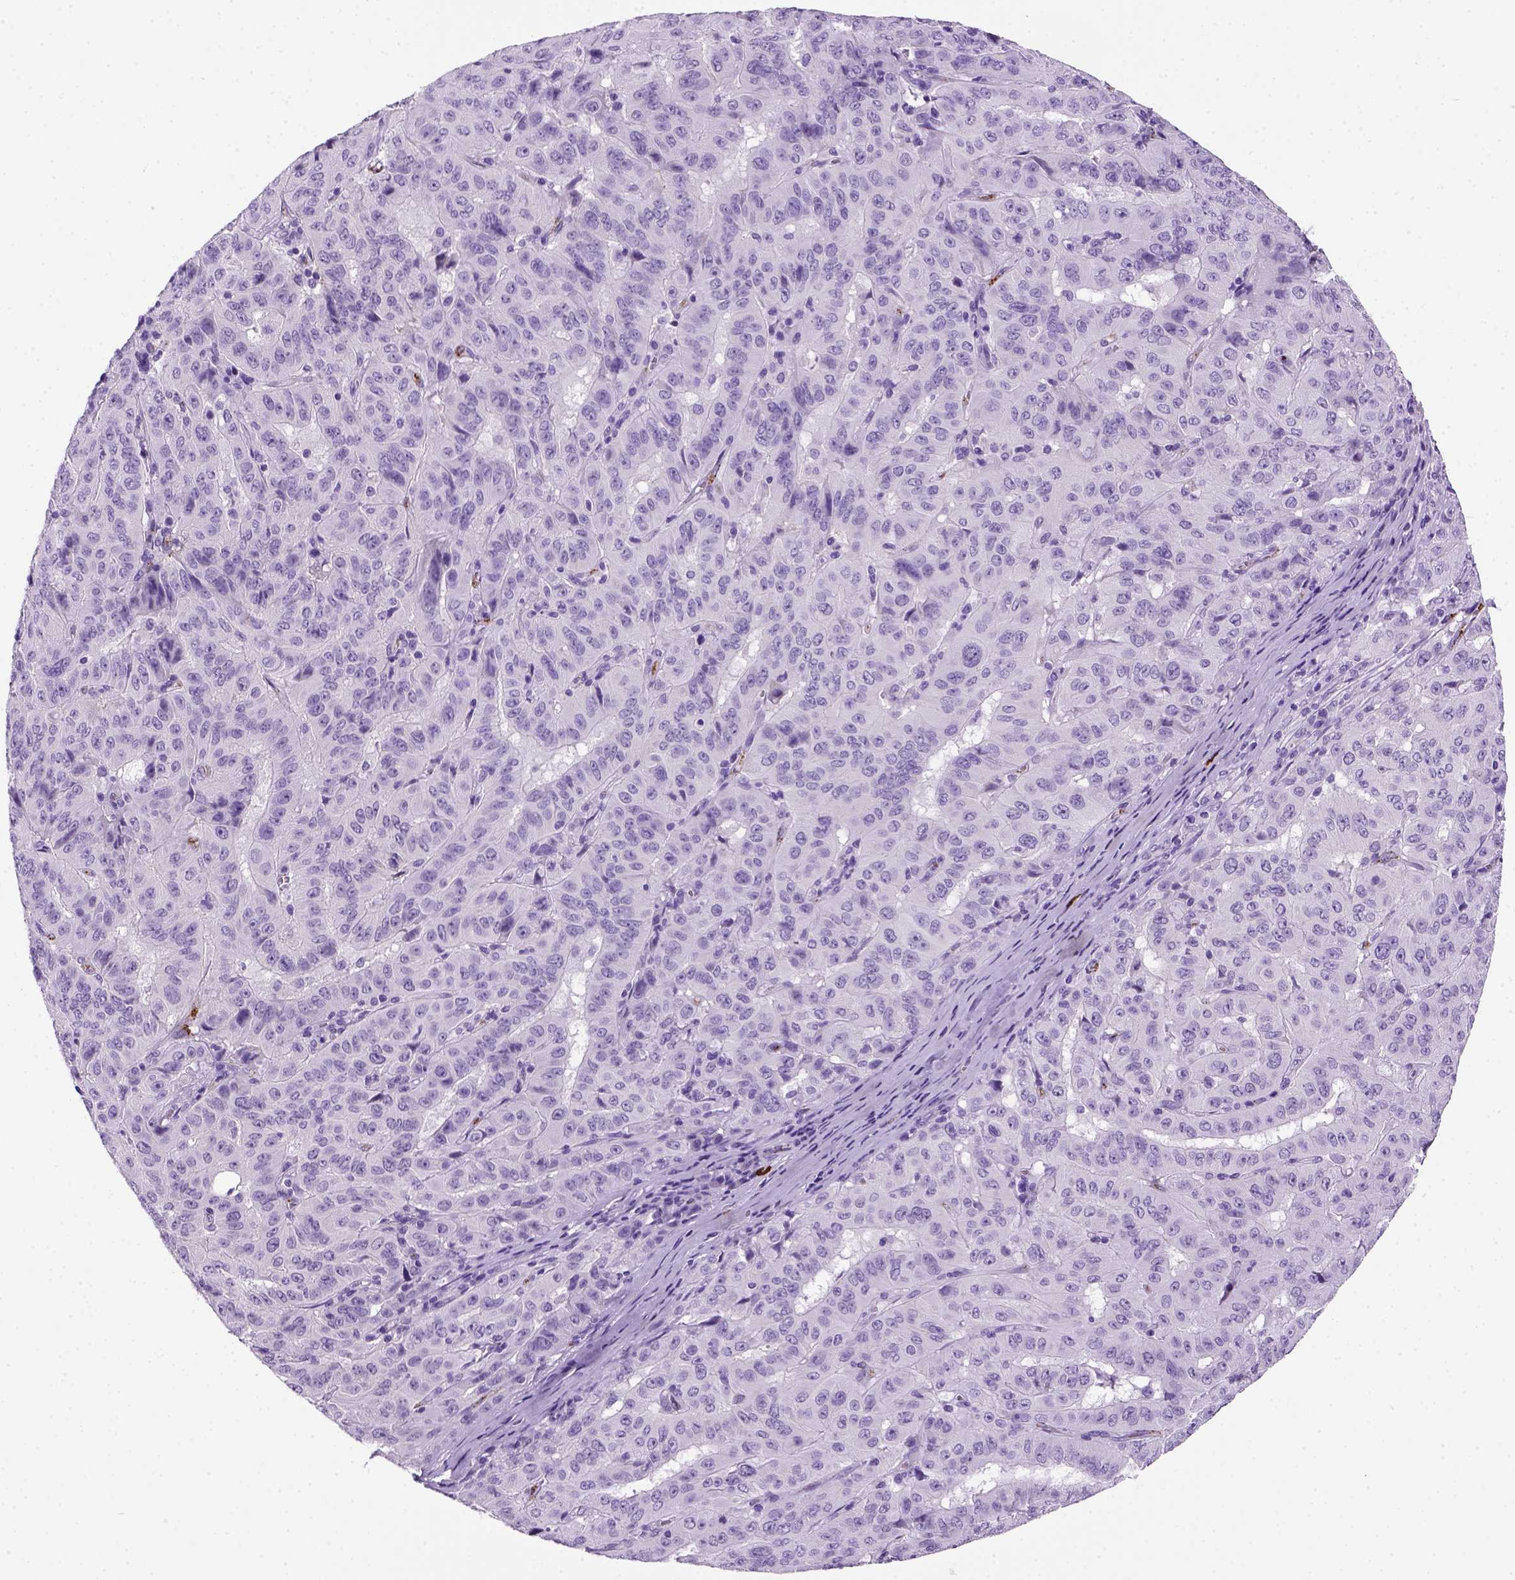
{"staining": {"intensity": "negative", "quantity": "none", "location": "none"}, "tissue": "pancreatic cancer", "cell_type": "Tumor cells", "image_type": "cancer", "snomed": [{"axis": "morphology", "description": "Adenocarcinoma, NOS"}, {"axis": "topography", "description": "Pancreas"}], "caption": "High magnification brightfield microscopy of pancreatic adenocarcinoma stained with DAB (3,3'-diaminobenzidine) (brown) and counterstained with hematoxylin (blue): tumor cells show no significant expression.", "gene": "VWF", "patient": {"sex": "male", "age": 63}}